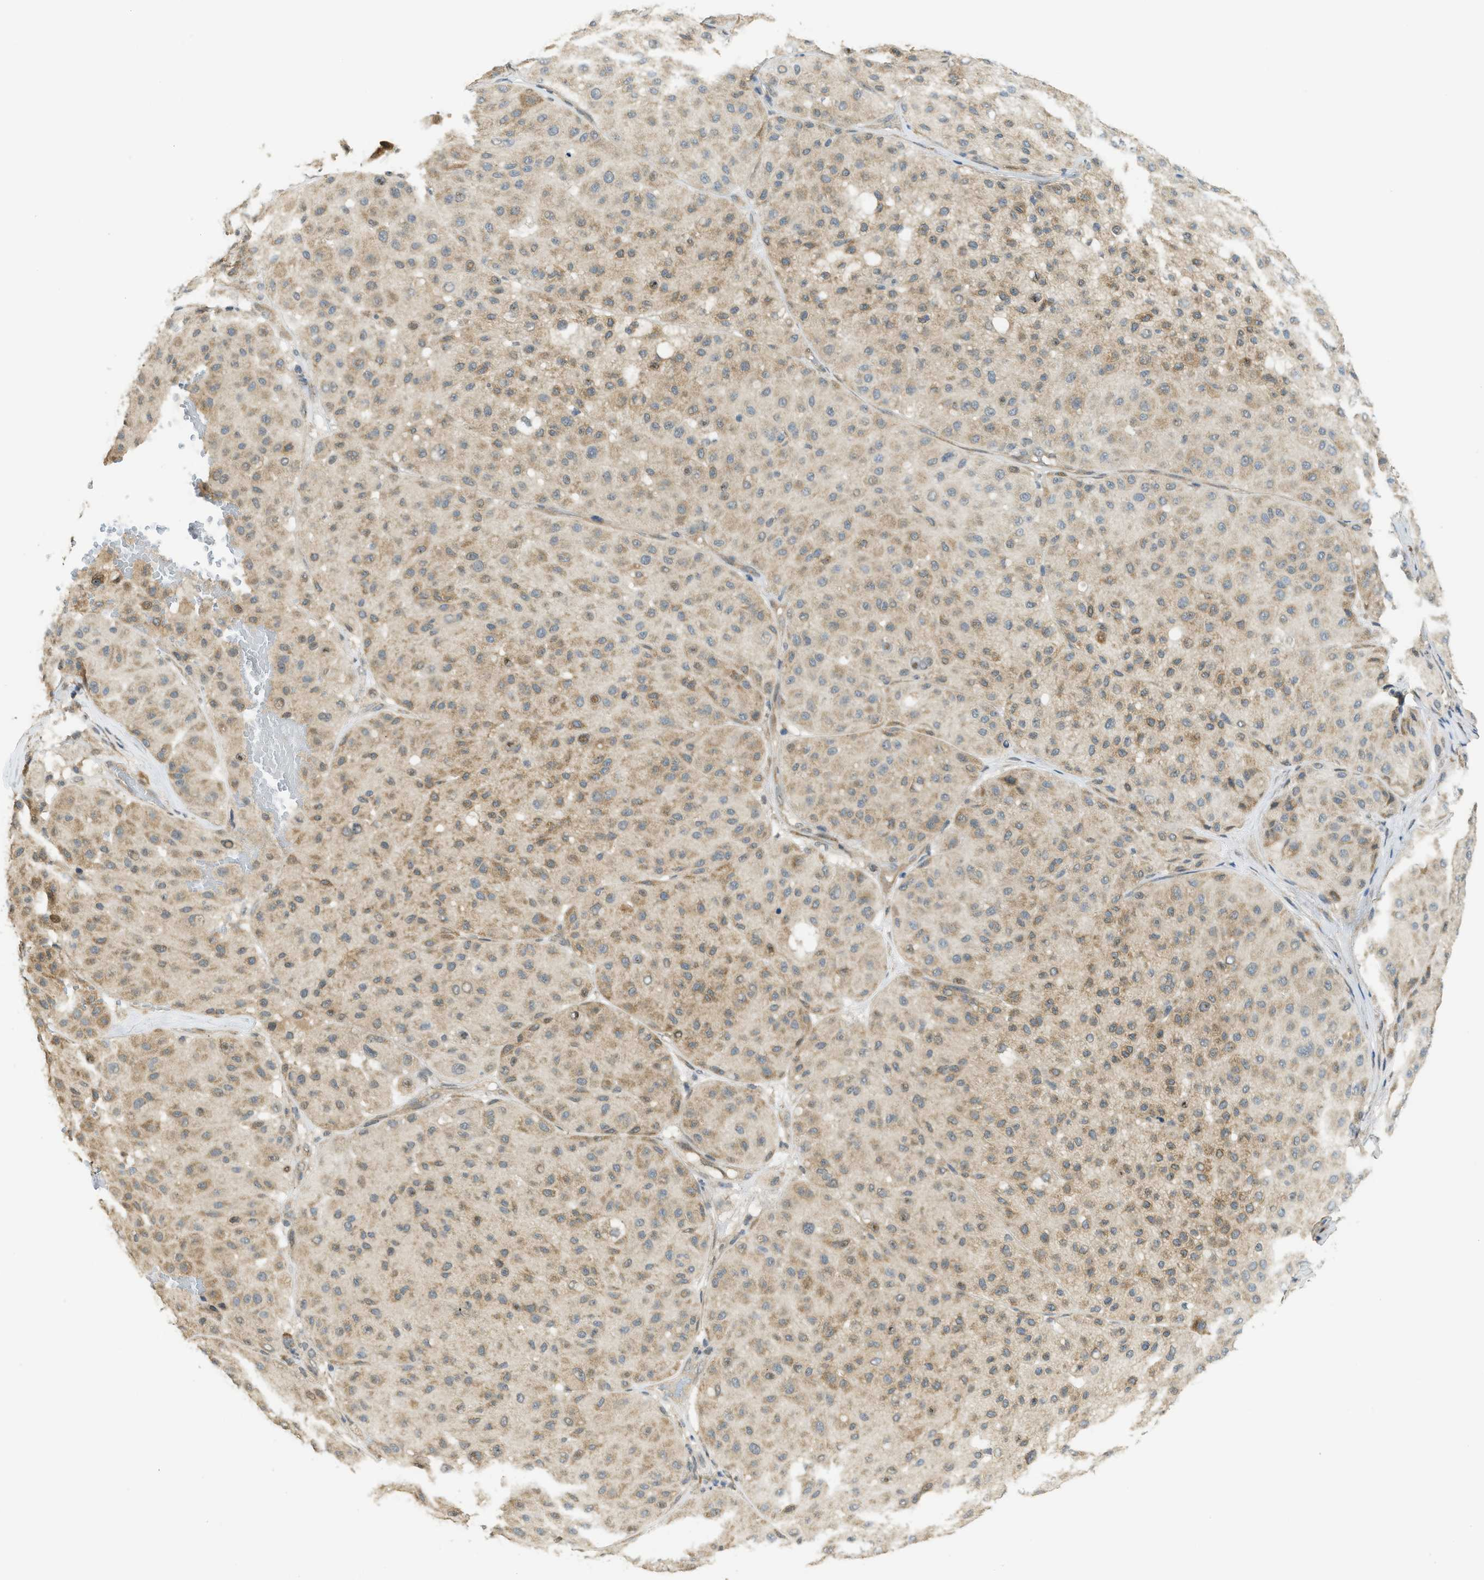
{"staining": {"intensity": "weak", "quantity": ">75%", "location": "cytoplasmic/membranous"}, "tissue": "melanoma", "cell_type": "Tumor cells", "image_type": "cancer", "snomed": [{"axis": "morphology", "description": "Normal tissue, NOS"}, {"axis": "morphology", "description": "Malignant melanoma, Metastatic site"}, {"axis": "topography", "description": "Skin"}], "caption": "Brown immunohistochemical staining in human malignant melanoma (metastatic site) shows weak cytoplasmic/membranous staining in about >75% of tumor cells. Nuclei are stained in blue.", "gene": "IGF2BP2", "patient": {"sex": "male", "age": 41}}